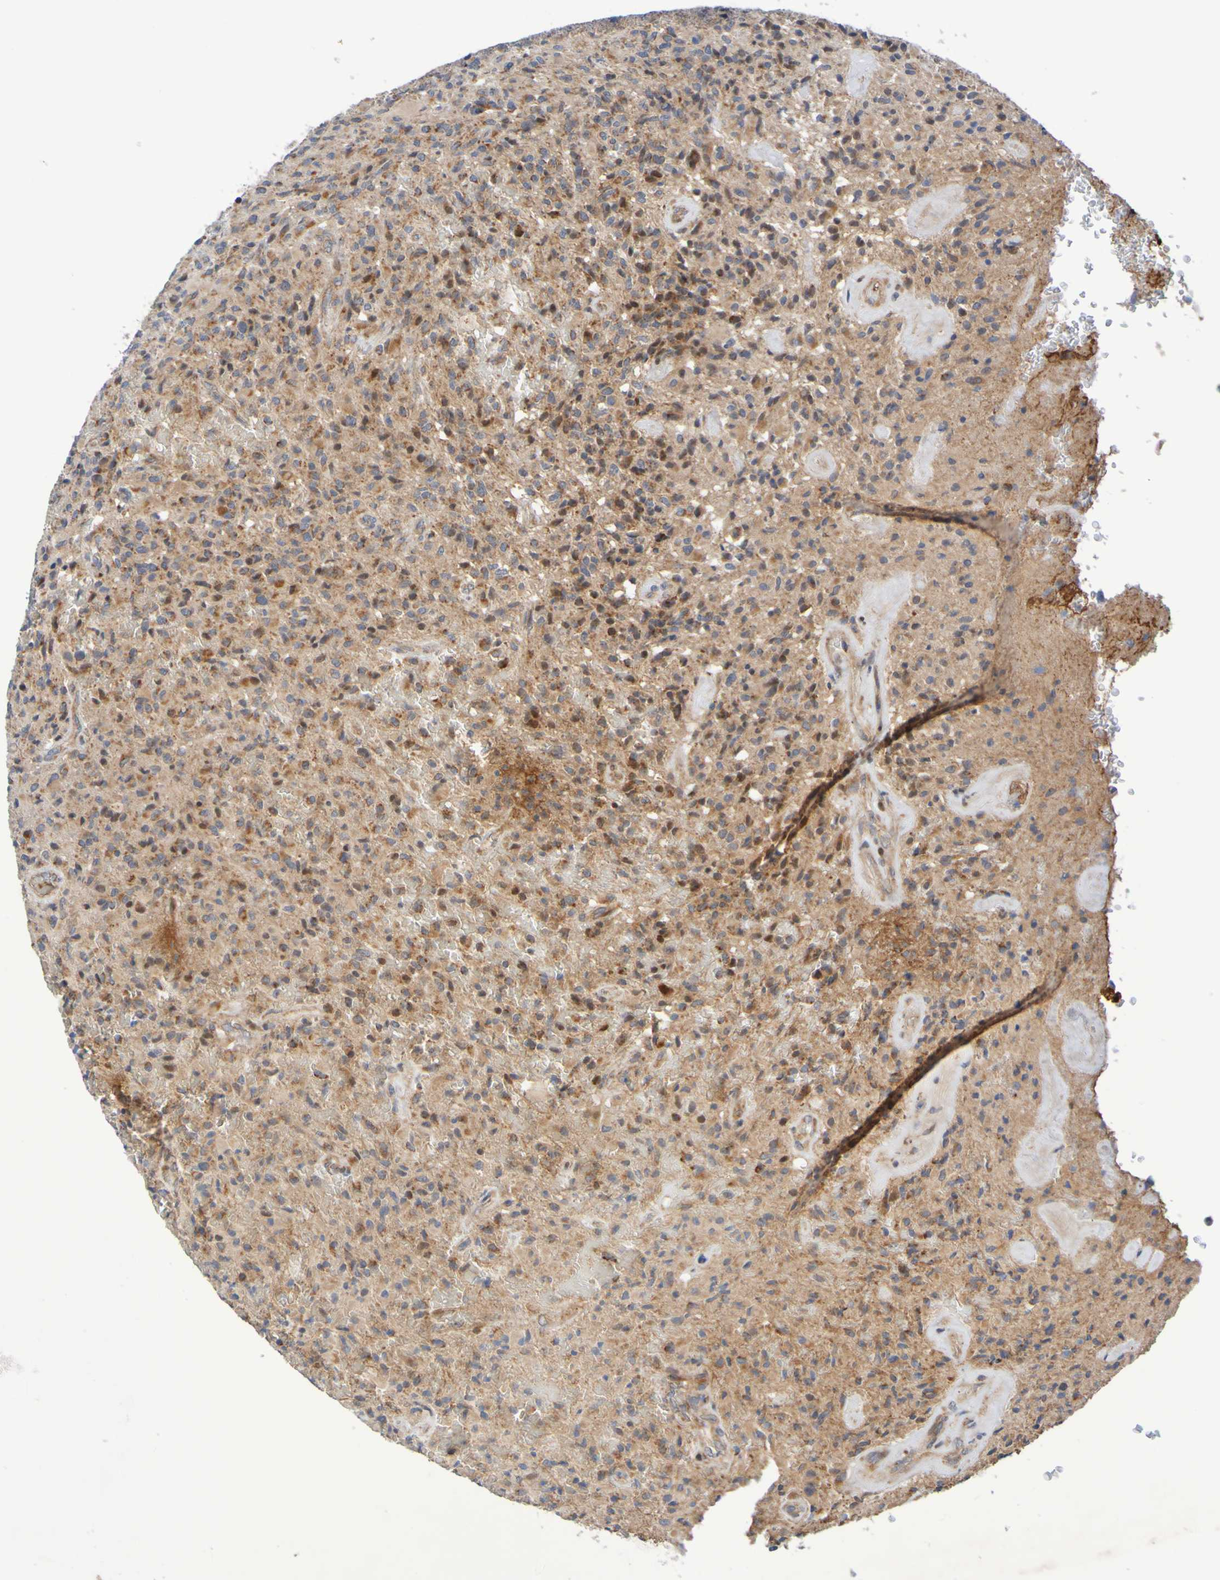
{"staining": {"intensity": "moderate", "quantity": ">75%", "location": "cytoplasmic/membranous"}, "tissue": "glioma", "cell_type": "Tumor cells", "image_type": "cancer", "snomed": [{"axis": "morphology", "description": "Glioma, malignant, High grade"}, {"axis": "topography", "description": "Brain"}], "caption": "IHC staining of malignant glioma (high-grade), which shows medium levels of moderate cytoplasmic/membranous staining in about >75% of tumor cells indicating moderate cytoplasmic/membranous protein positivity. The staining was performed using DAB (brown) for protein detection and nuclei were counterstained in hematoxylin (blue).", "gene": "CCDC51", "patient": {"sex": "male", "age": 71}}